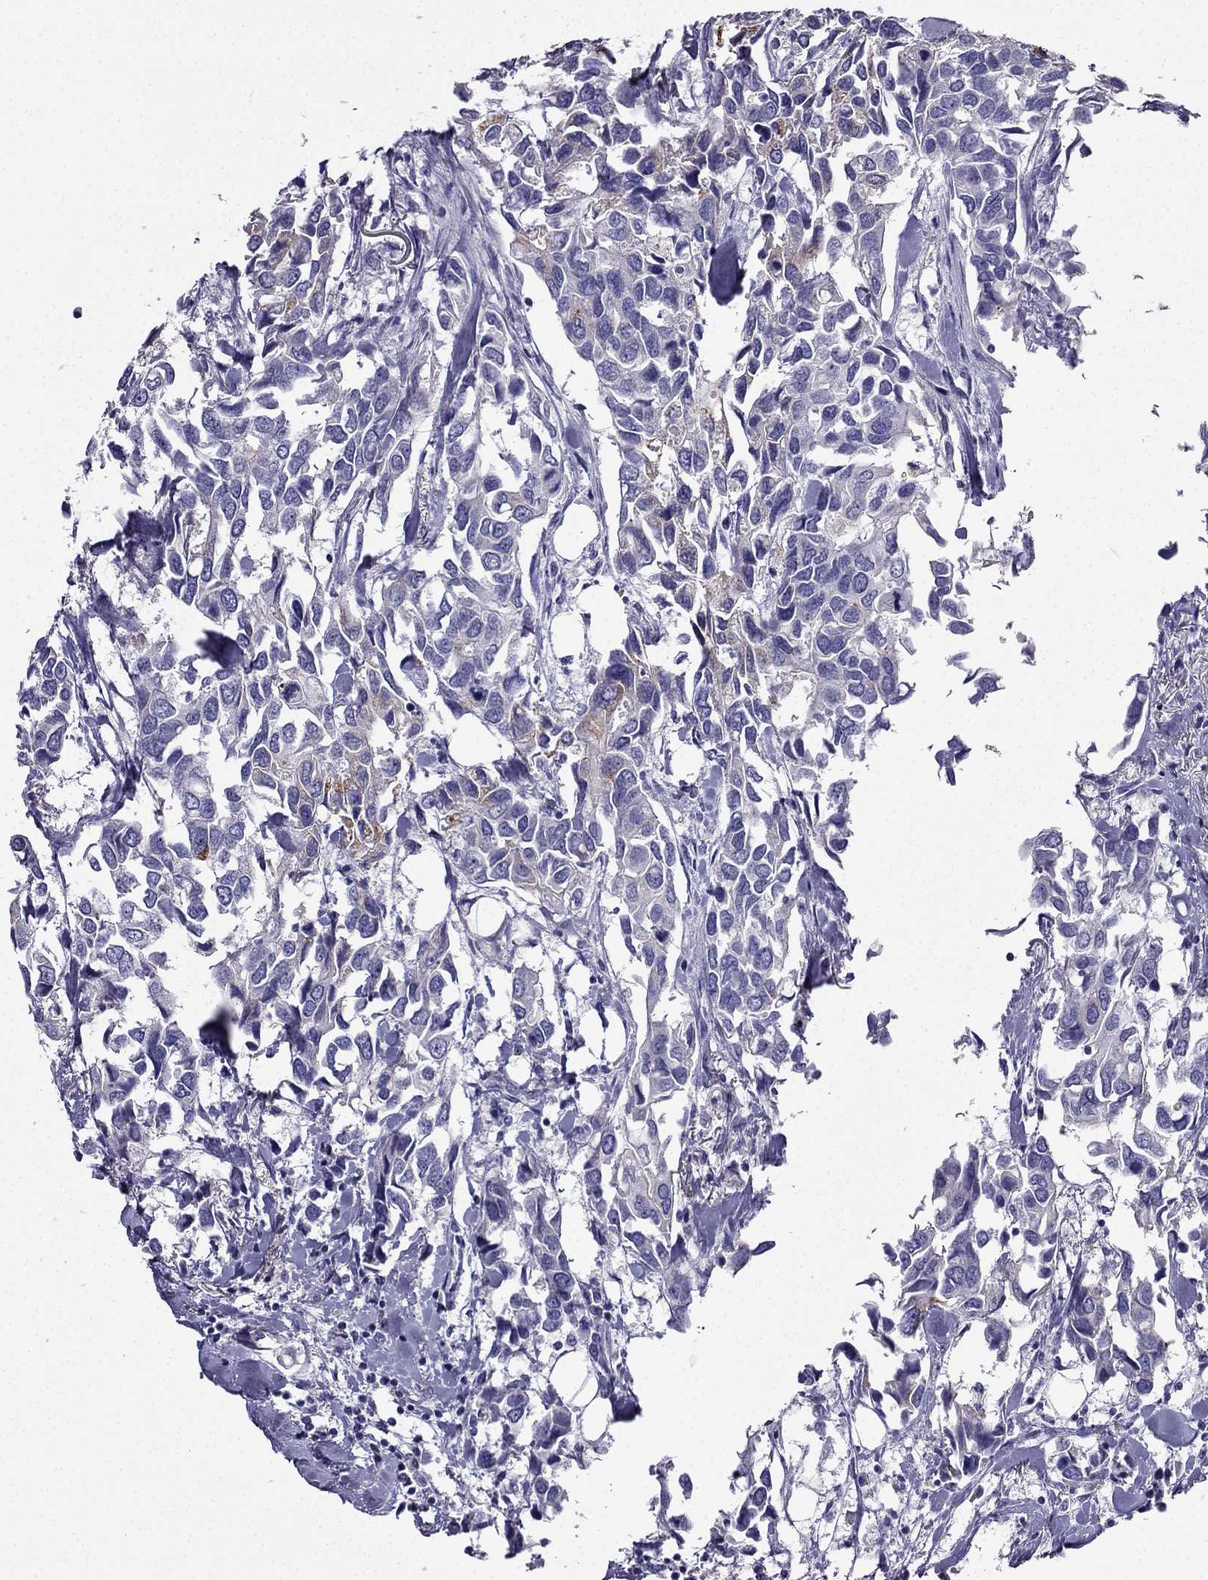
{"staining": {"intensity": "negative", "quantity": "none", "location": "none"}, "tissue": "breast cancer", "cell_type": "Tumor cells", "image_type": "cancer", "snomed": [{"axis": "morphology", "description": "Duct carcinoma"}, {"axis": "topography", "description": "Breast"}], "caption": "A high-resolution image shows immunohistochemistry staining of infiltrating ductal carcinoma (breast), which displays no significant staining in tumor cells.", "gene": "PTH", "patient": {"sex": "female", "age": 83}}